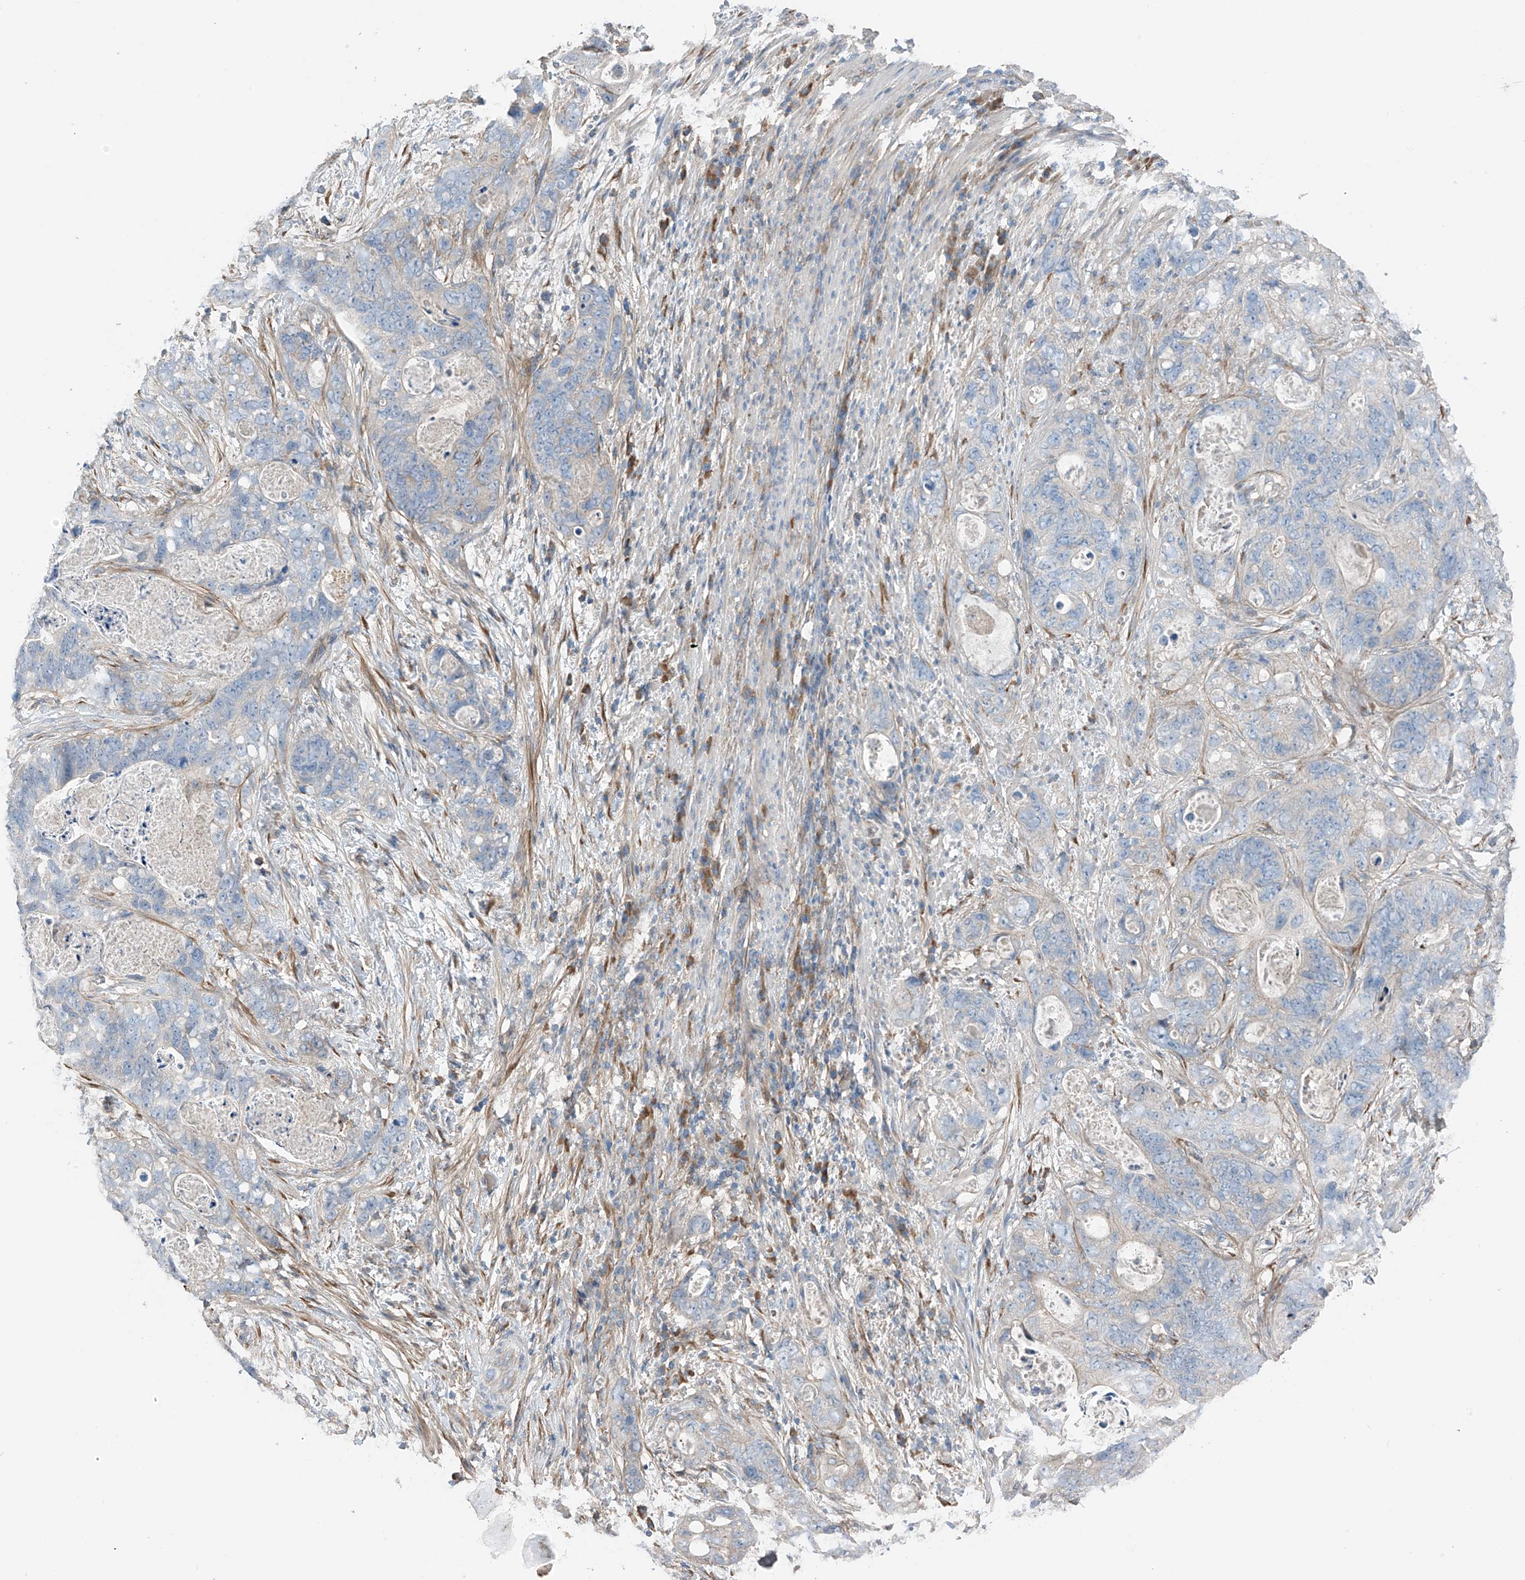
{"staining": {"intensity": "negative", "quantity": "none", "location": "none"}, "tissue": "stomach cancer", "cell_type": "Tumor cells", "image_type": "cancer", "snomed": [{"axis": "morphology", "description": "Adenocarcinoma, NOS"}, {"axis": "topography", "description": "Stomach"}], "caption": "A micrograph of adenocarcinoma (stomach) stained for a protein shows no brown staining in tumor cells. (DAB immunohistochemistry (IHC) with hematoxylin counter stain).", "gene": "GALNTL6", "patient": {"sex": "female", "age": 89}}